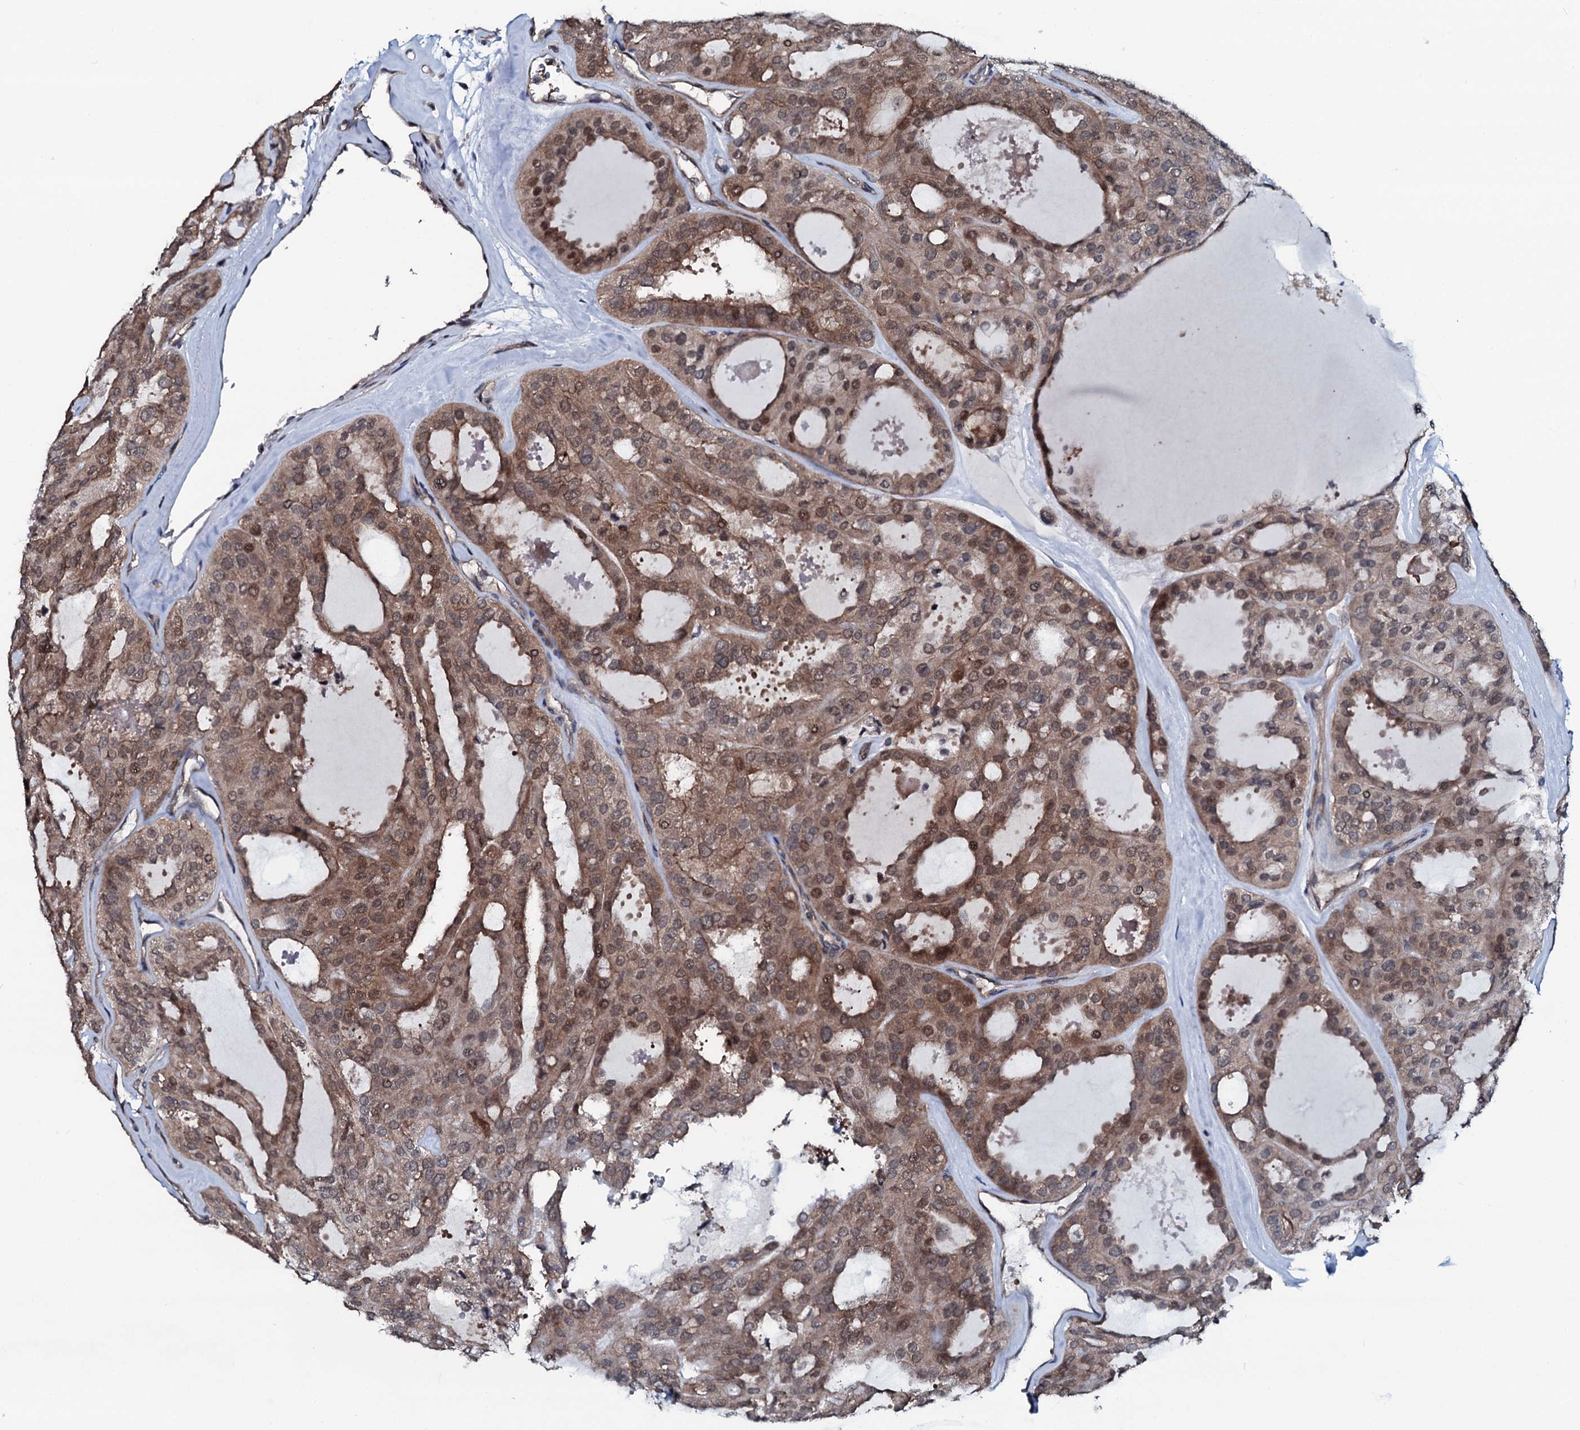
{"staining": {"intensity": "moderate", "quantity": ">75%", "location": "cytoplasmic/membranous,nuclear"}, "tissue": "thyroid cancer", "cell_type": "Tumor cells", "image_type": "cancer", "snomed": [{"axis": "morphology", "description": "Follicular adenoma carcinoma, NOS"}, {"axis": "topography", "description": "Thyroid gland"}], "caption": "This photomicrograph demonstrates thyroid cancer stained with immunohistochemistry to label a protein in brown. The cytoplasmic/membranous and nuclear of tumor cells show moderate positivity for the protein. Nuclei are counter-stained blue.", "gene": "OGFOD2", "patient": {"sex": "male", "age": 75}}